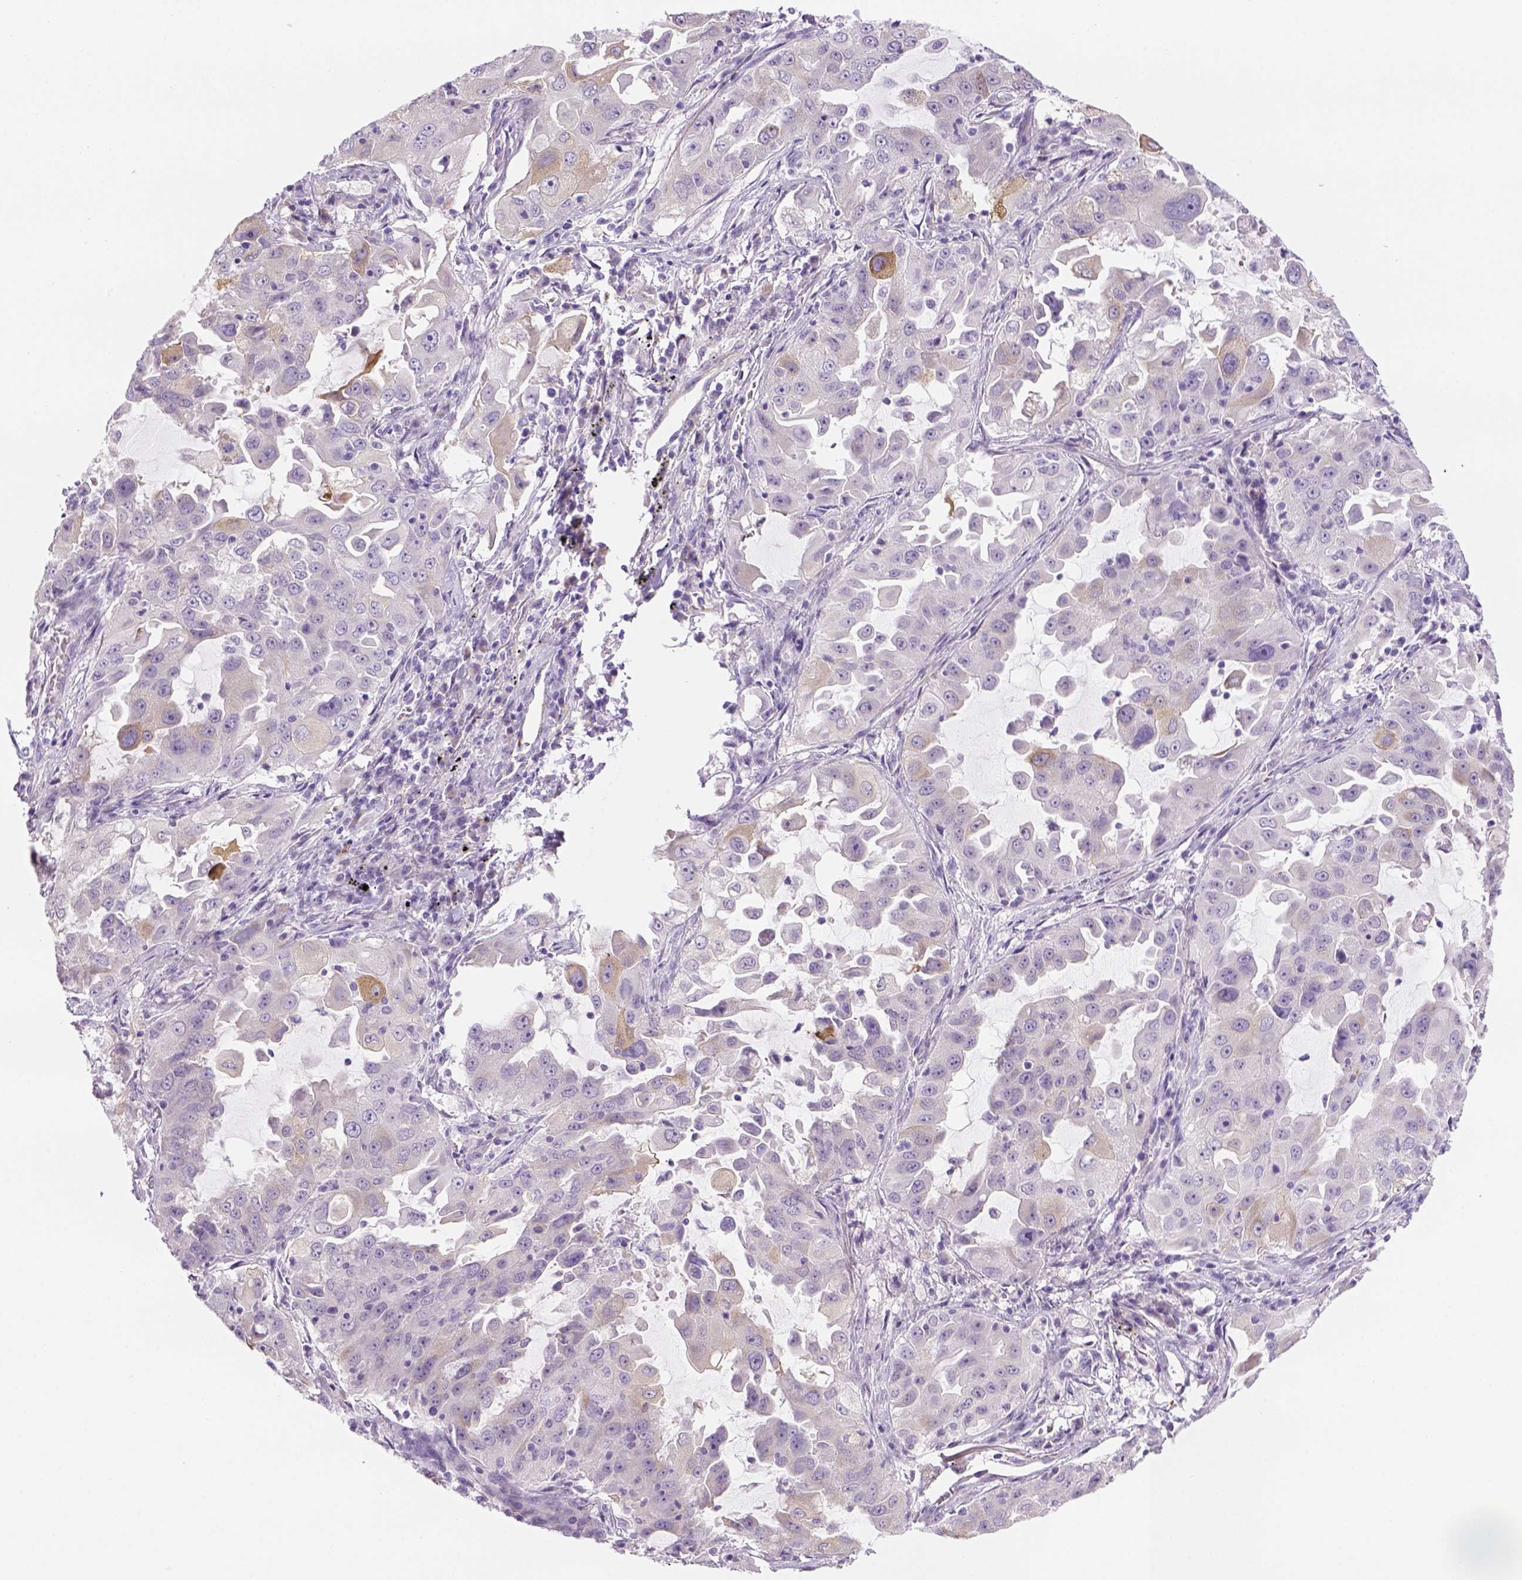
{"staining": {"intensity": "moderate", "quantity": "<25%", "location": "cytoplasmic/membranous"}, "tissue": "lung cancer", "cell_type": "Tumor cells", "image_type": "cancer", "snomed": [{"axis": "morphology", "description": "Adenocarcinoma, NOS"}, {"axis": "topography", "description": "Lung"}], "caption": "Immunohistochemical staining of lung cancer (adenocarcinoma) demonstrates moderate cytoplasmic/membranous protein expression in approximately <25% of tumor cells.", "gene": "CACNB1", "patient": {"sex": "female", "age": 61}}